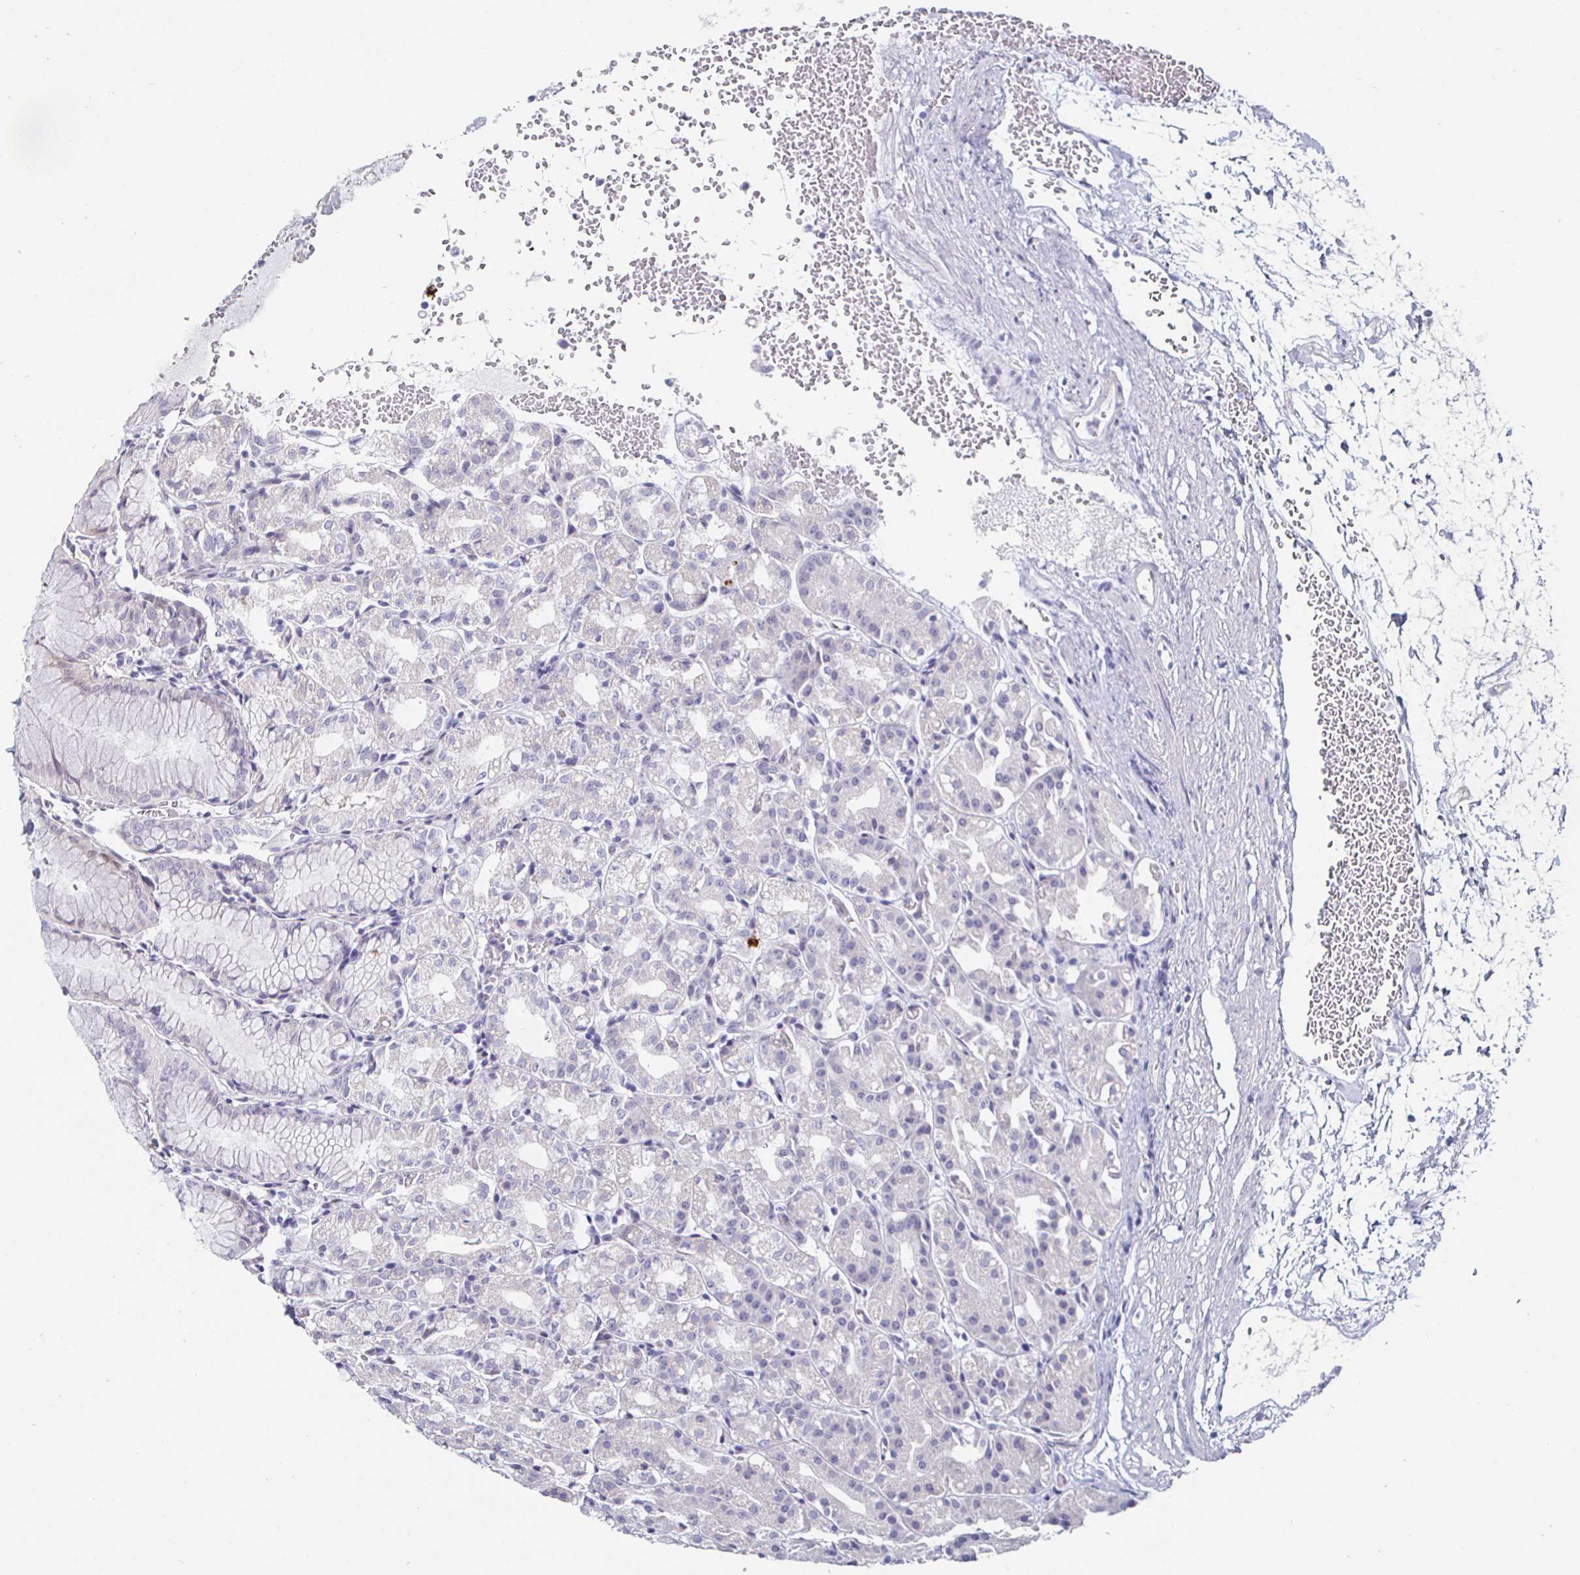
{"staining": {"intensity": "negative", "quantity": "none", "location": "none"}, "tissue": "stomach", "cell_type": "Glandular cells", "image_type": "normal", "snomed": [{"axis": "morphology", "description": "Normal tissue, NOS"}, {"axis": "topography", "description": "Stomach"}], "caption": "Protein analysis of unremarkable stomach demonstrates no significant staining in glandular cells.", "gene": "DMRTB1", "patient": {"sex": "female", "age": 57}}